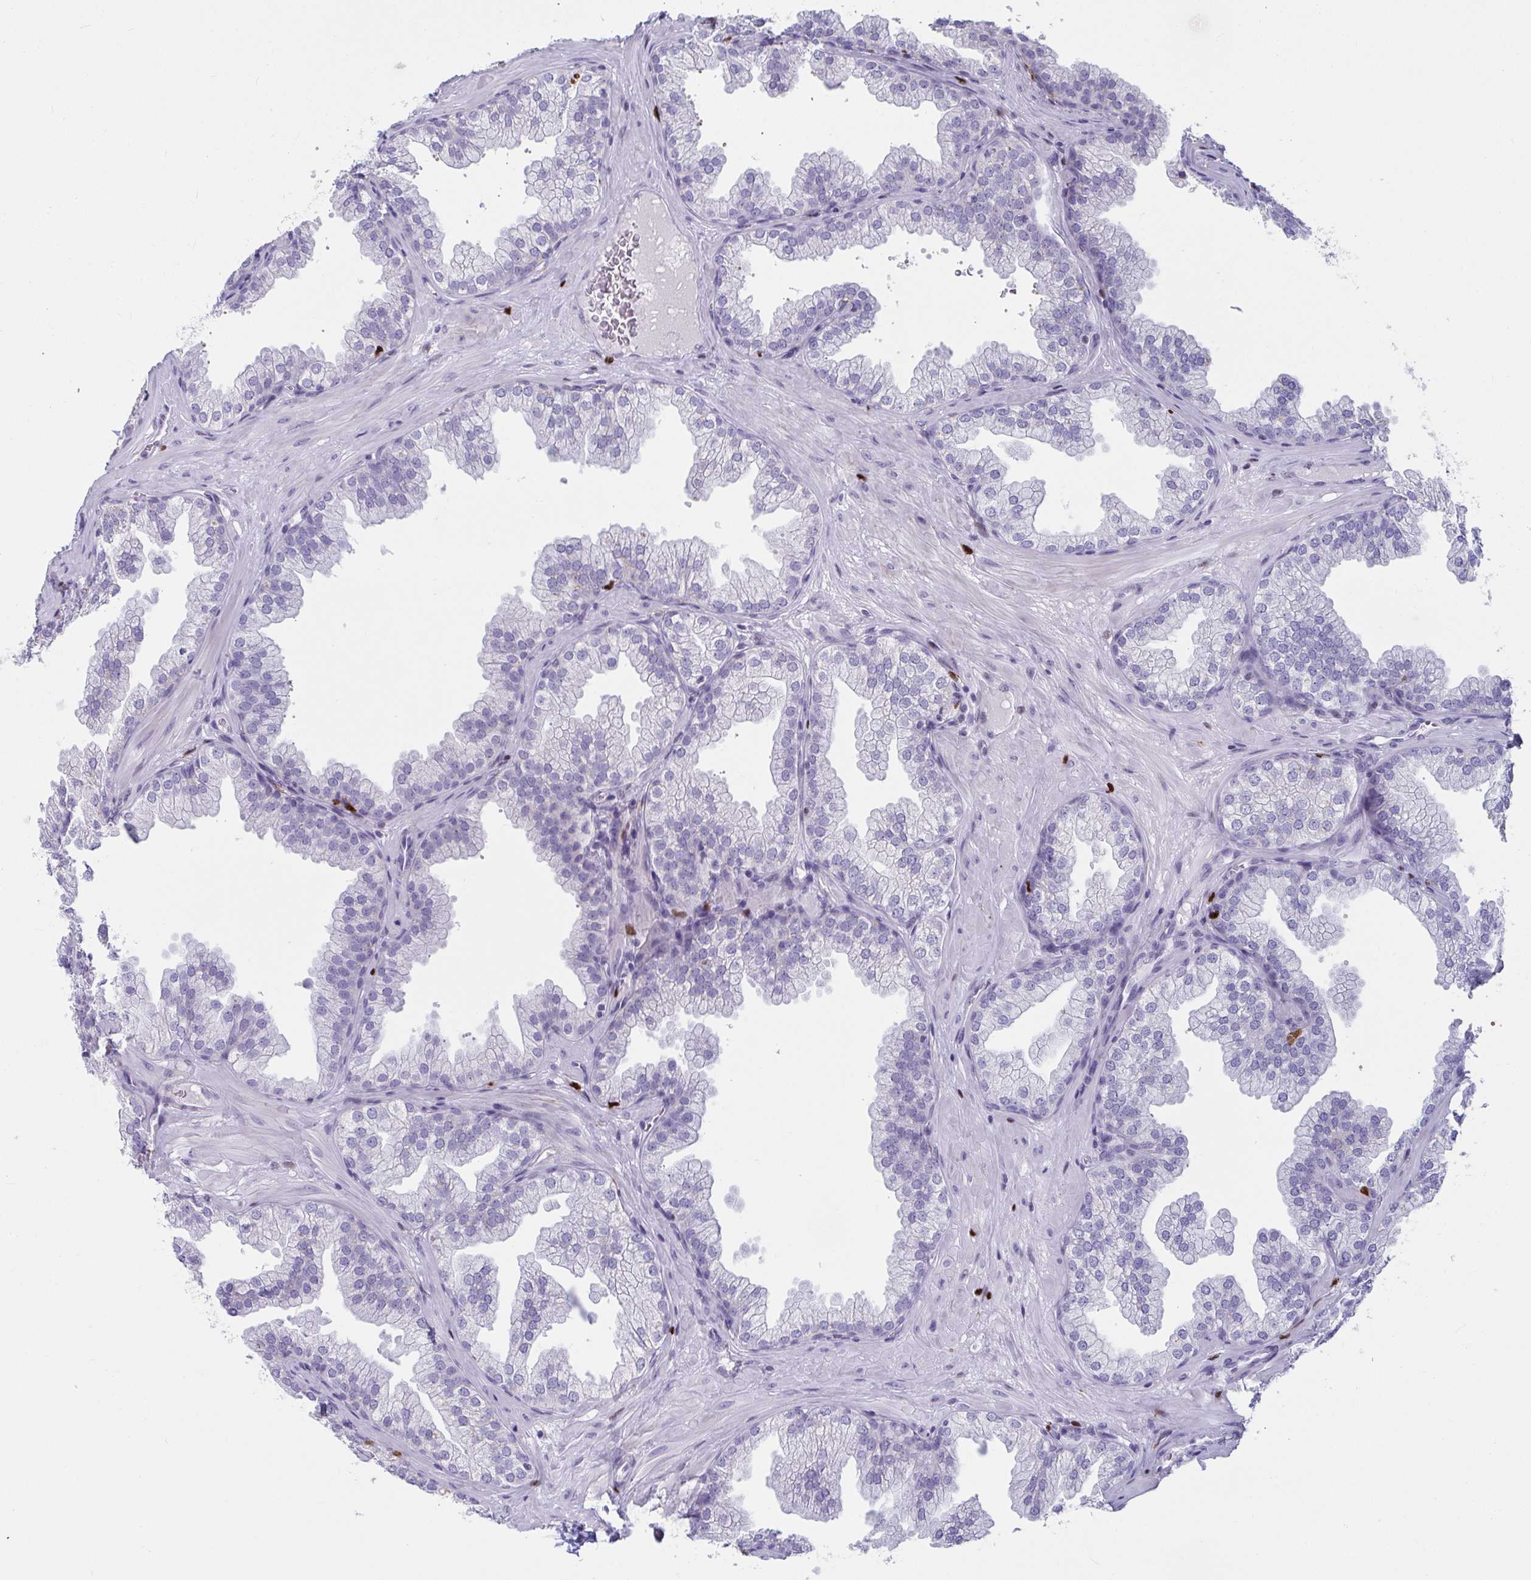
{"staining": {"intensity": "negative", "quantity": "none", "location": "none"}, "tissue": "prostate", "cell_type": "Glandular cells", "image_type": "normal", "snomed": [{"axis": "morphology", "description": "Normal tissue, NOS"}, {"axis": "topography", "description": "Prostate"}], "caption": "A high-resolution photomicrograph shows immunohistochemistry staining of unremarkable prostate, which reveals no significant staining in glandular cells.", "gene": "ZNF586", "patient": {"sex": "male", "age": 37}}